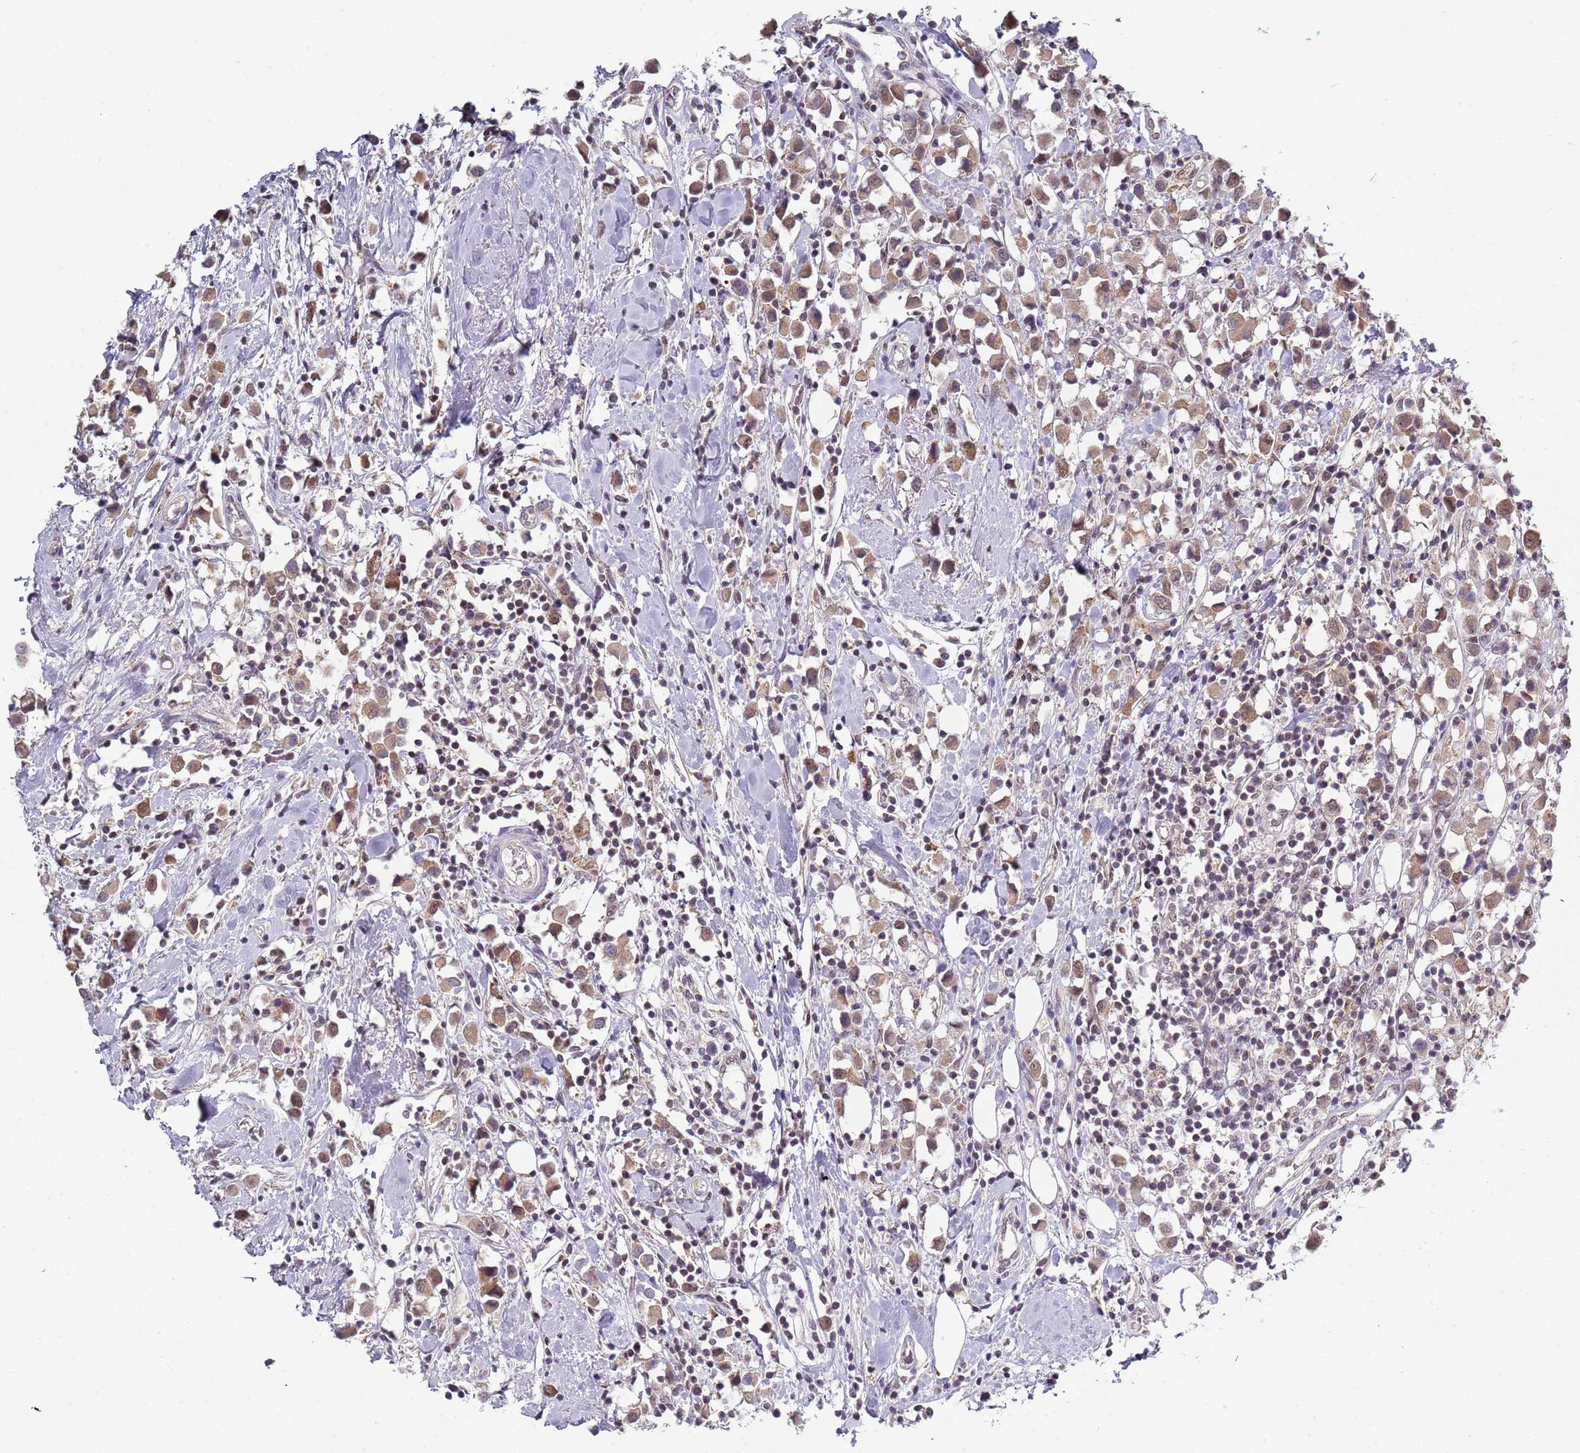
{"staining": {"intensity": "weak", "quantity": ">75%", "location": "cytoplasmic/membranous,nuclear"}, "tissue": "breast cancer", "cell_type": "Tumor cells", "image_type": "cancer", "snomed": [{"axis": "morphology", "description": "Duct carcinoma"}, {"axis": "topography", "description": "Breast"}], "caption": "Human breast cancer (invasive ductal carcinoma) stained with a brown dye demonstrates weak cytoplasmic/membranous and nuclear positive expression in approximately >75% of tumor cells.", "gene": "SMARCAL1", "patient": {"sex": "female", "age": 61}}